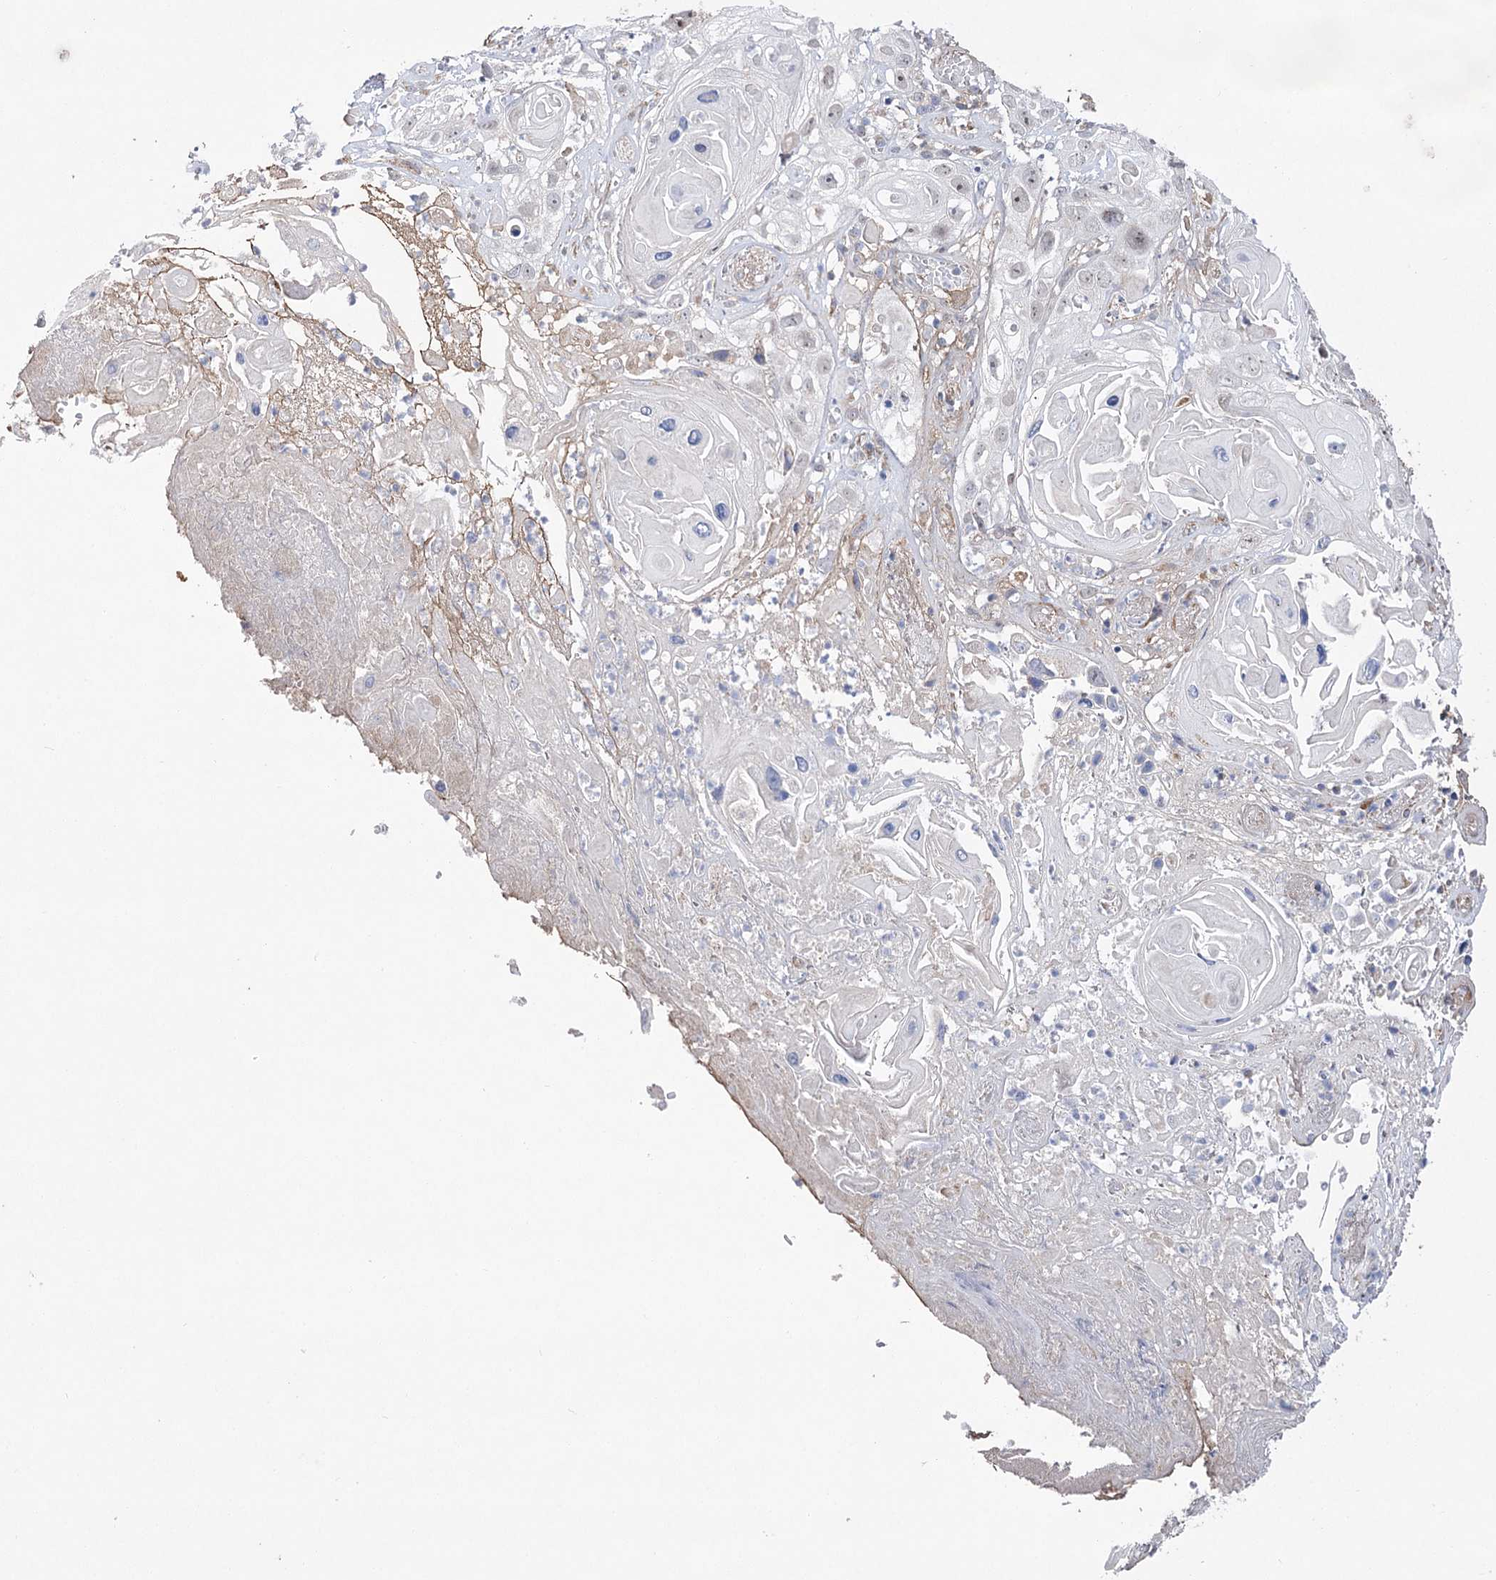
{"staining": {"intensity": "negative", "quantity": "none", "location": "none"}, "tissue": "skin cancer", "cell_type": "Tumor cells", "image_type": "cancer", "snomed": [{"axis": "morphology", "description": "Squamous cell carcinoma, NOS"}, {"axis": "topography", "description": "Skin"}], "caption": "Immunohistochemistry (IHC) micrograph of neoplastic tissue: skin cancer stained with DAB reveals no significant protein expression in tumor cells.", "gene": "ECHDC3", "patient": {"sex": "male", "age": 55}}